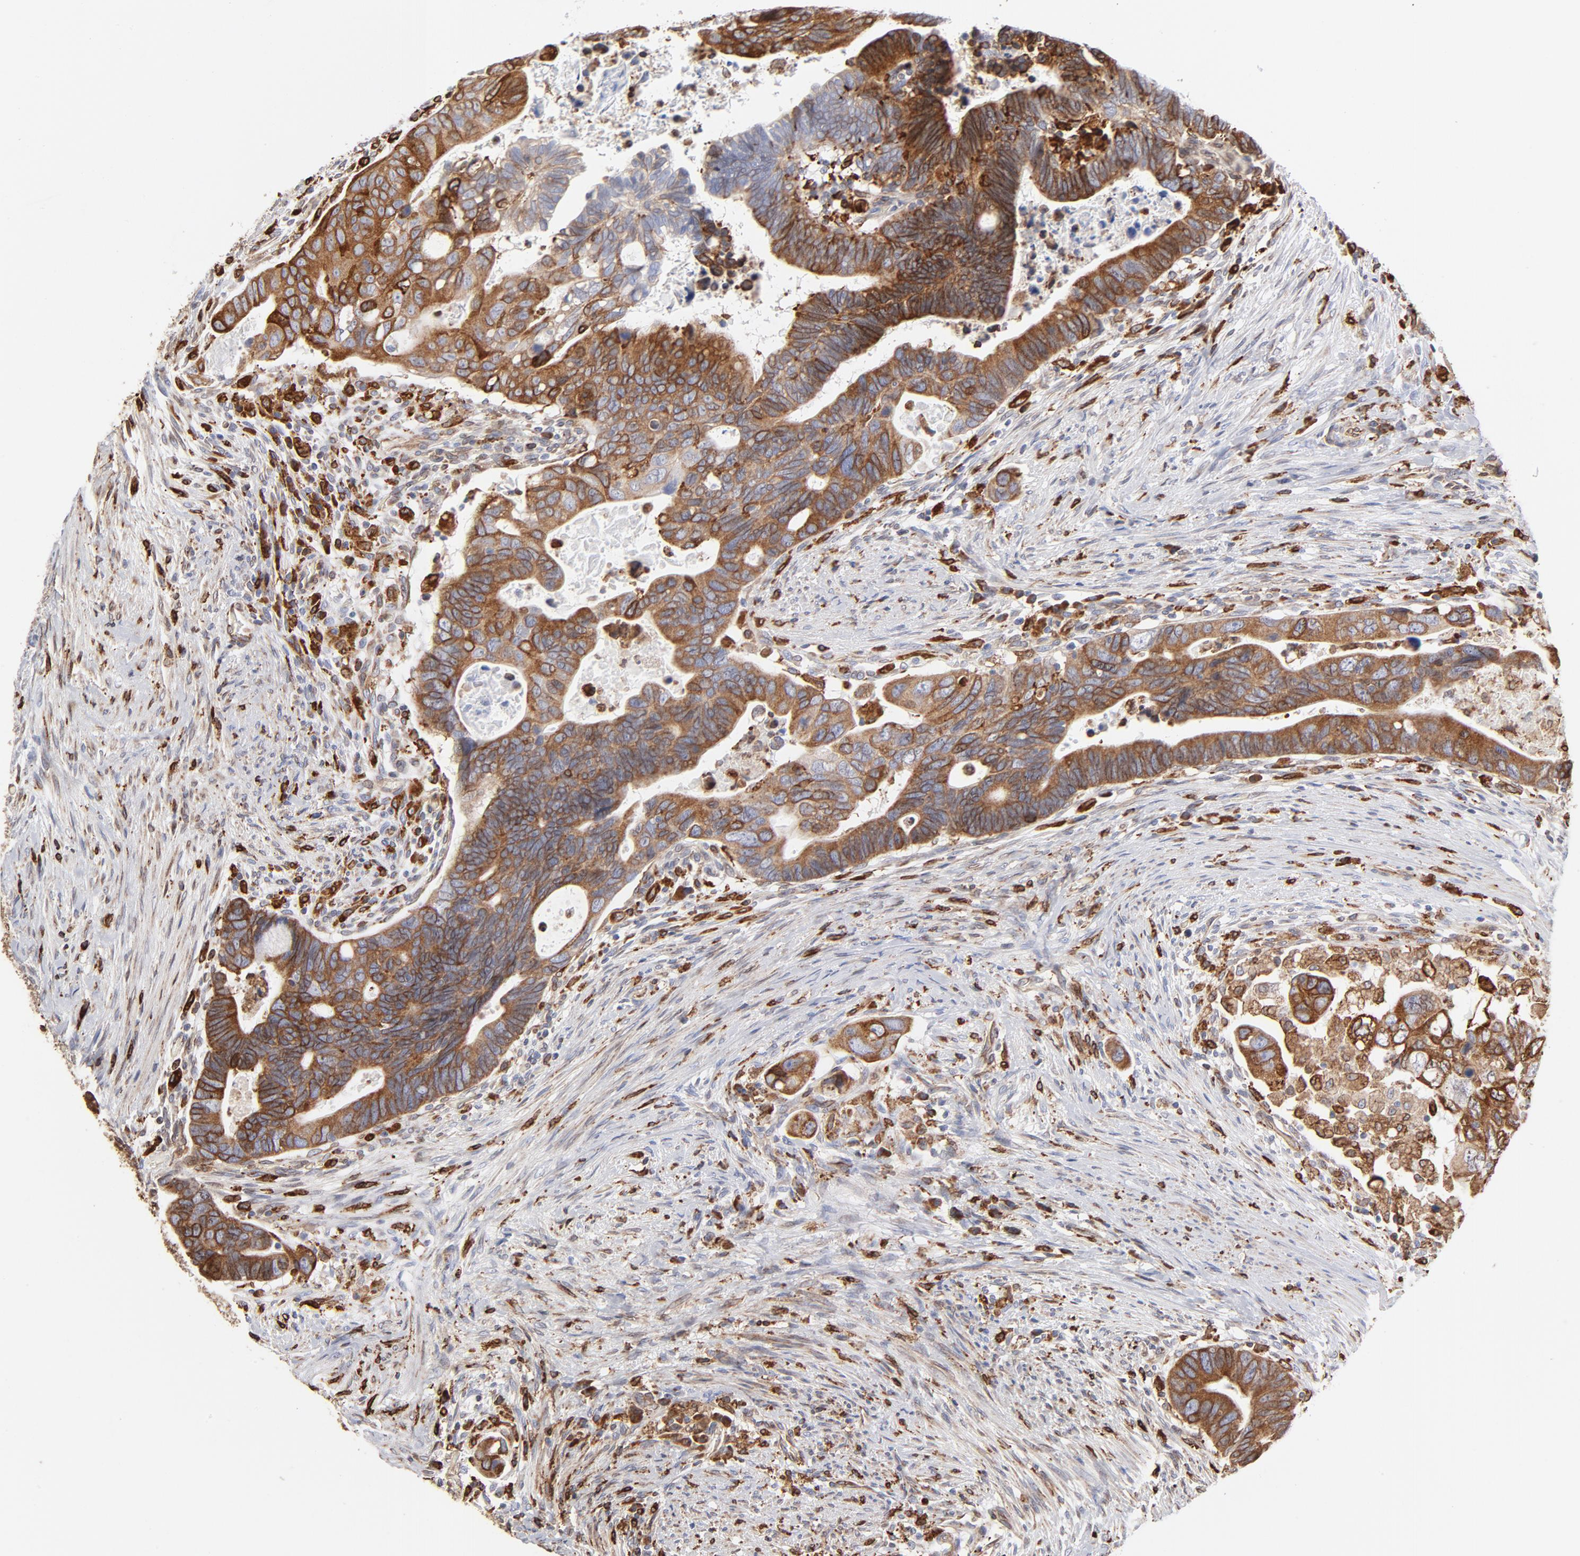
{"staining": {"intensity": "strong", "quantity": ">75%", "location": "cytoplasmic/membranous"}, "tissue": "colorectal cancer", "cell_type": "Tumor cells", "image_type": "cancer", "snomed": [{"axis": "morphology", "description": "Adenocarcinoma, NOS"}, {"axis": "topography", "description": "Rectum"}], "caption": "Immunohistochemistry (DAB) staining of adenocarcinoma (colorectal) shows strong cytoplasmic/membranous protein expression in approximately >75% of tumor cells.", "gene": "CANX", "patient": {"sex": "male", "age": 53}}